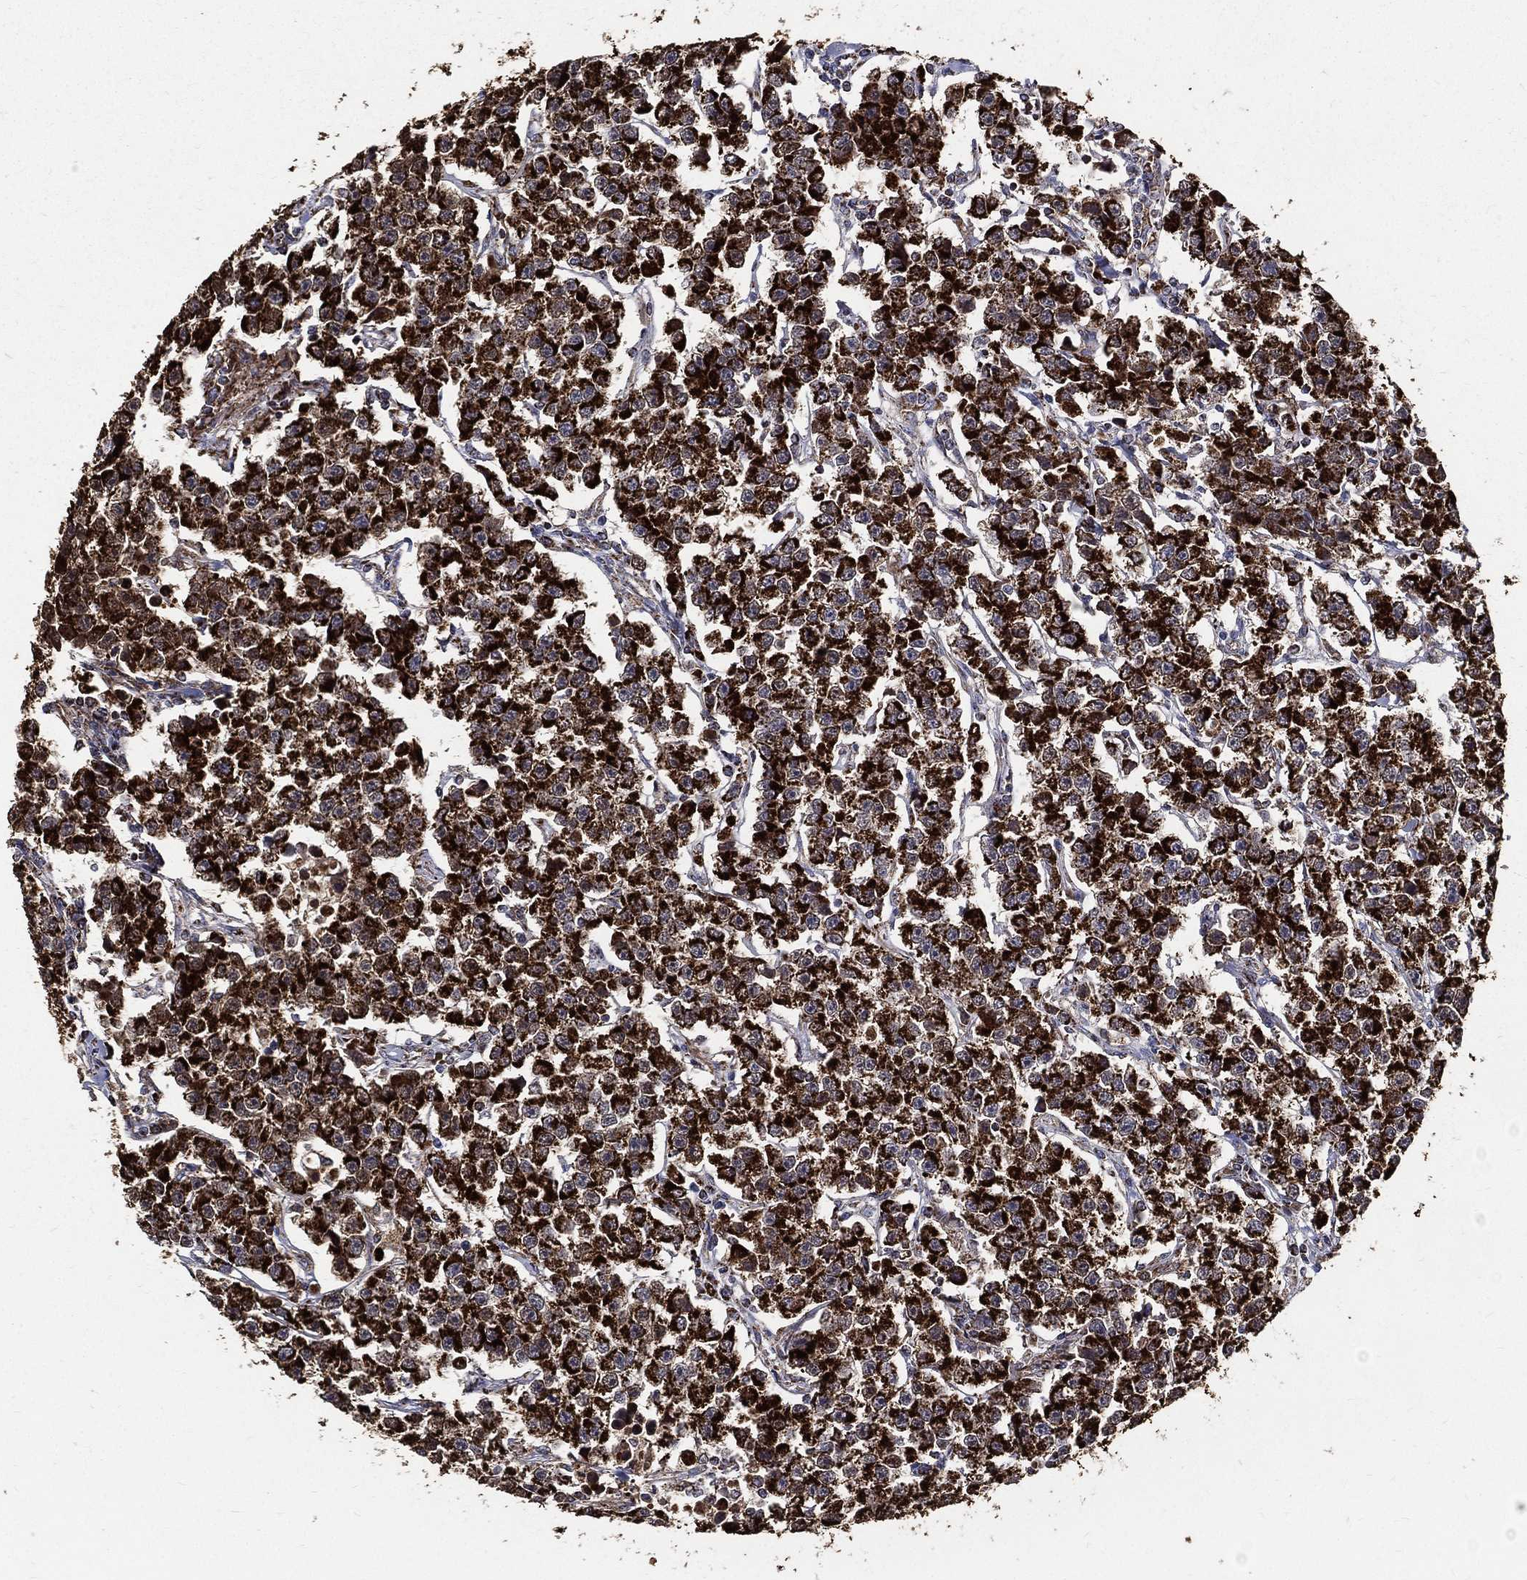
{"staining": {"intensity": "strong", "quantity": ">75%", "location": "cytoplasmic/membranous"}, "tissue": "testis cancer", "cell_type": "Tumor cells", "image_type": "cancer", "snomed": [{"axis": "morphology", "description": "Seminoma, NOS"}, {"axis": "topography", "description": "Testis"}], "caption": "Testis cancer (seminoma) tissue exhibits strong cytoplasmic/membranous positivity in approximately >75% of tumor cells Immunohistochemistry stains the protein of interest in brown and the nuclei are stained blue.", "gene": "NDUFAB1", "patient": {"sex": "male", "age": 59}}